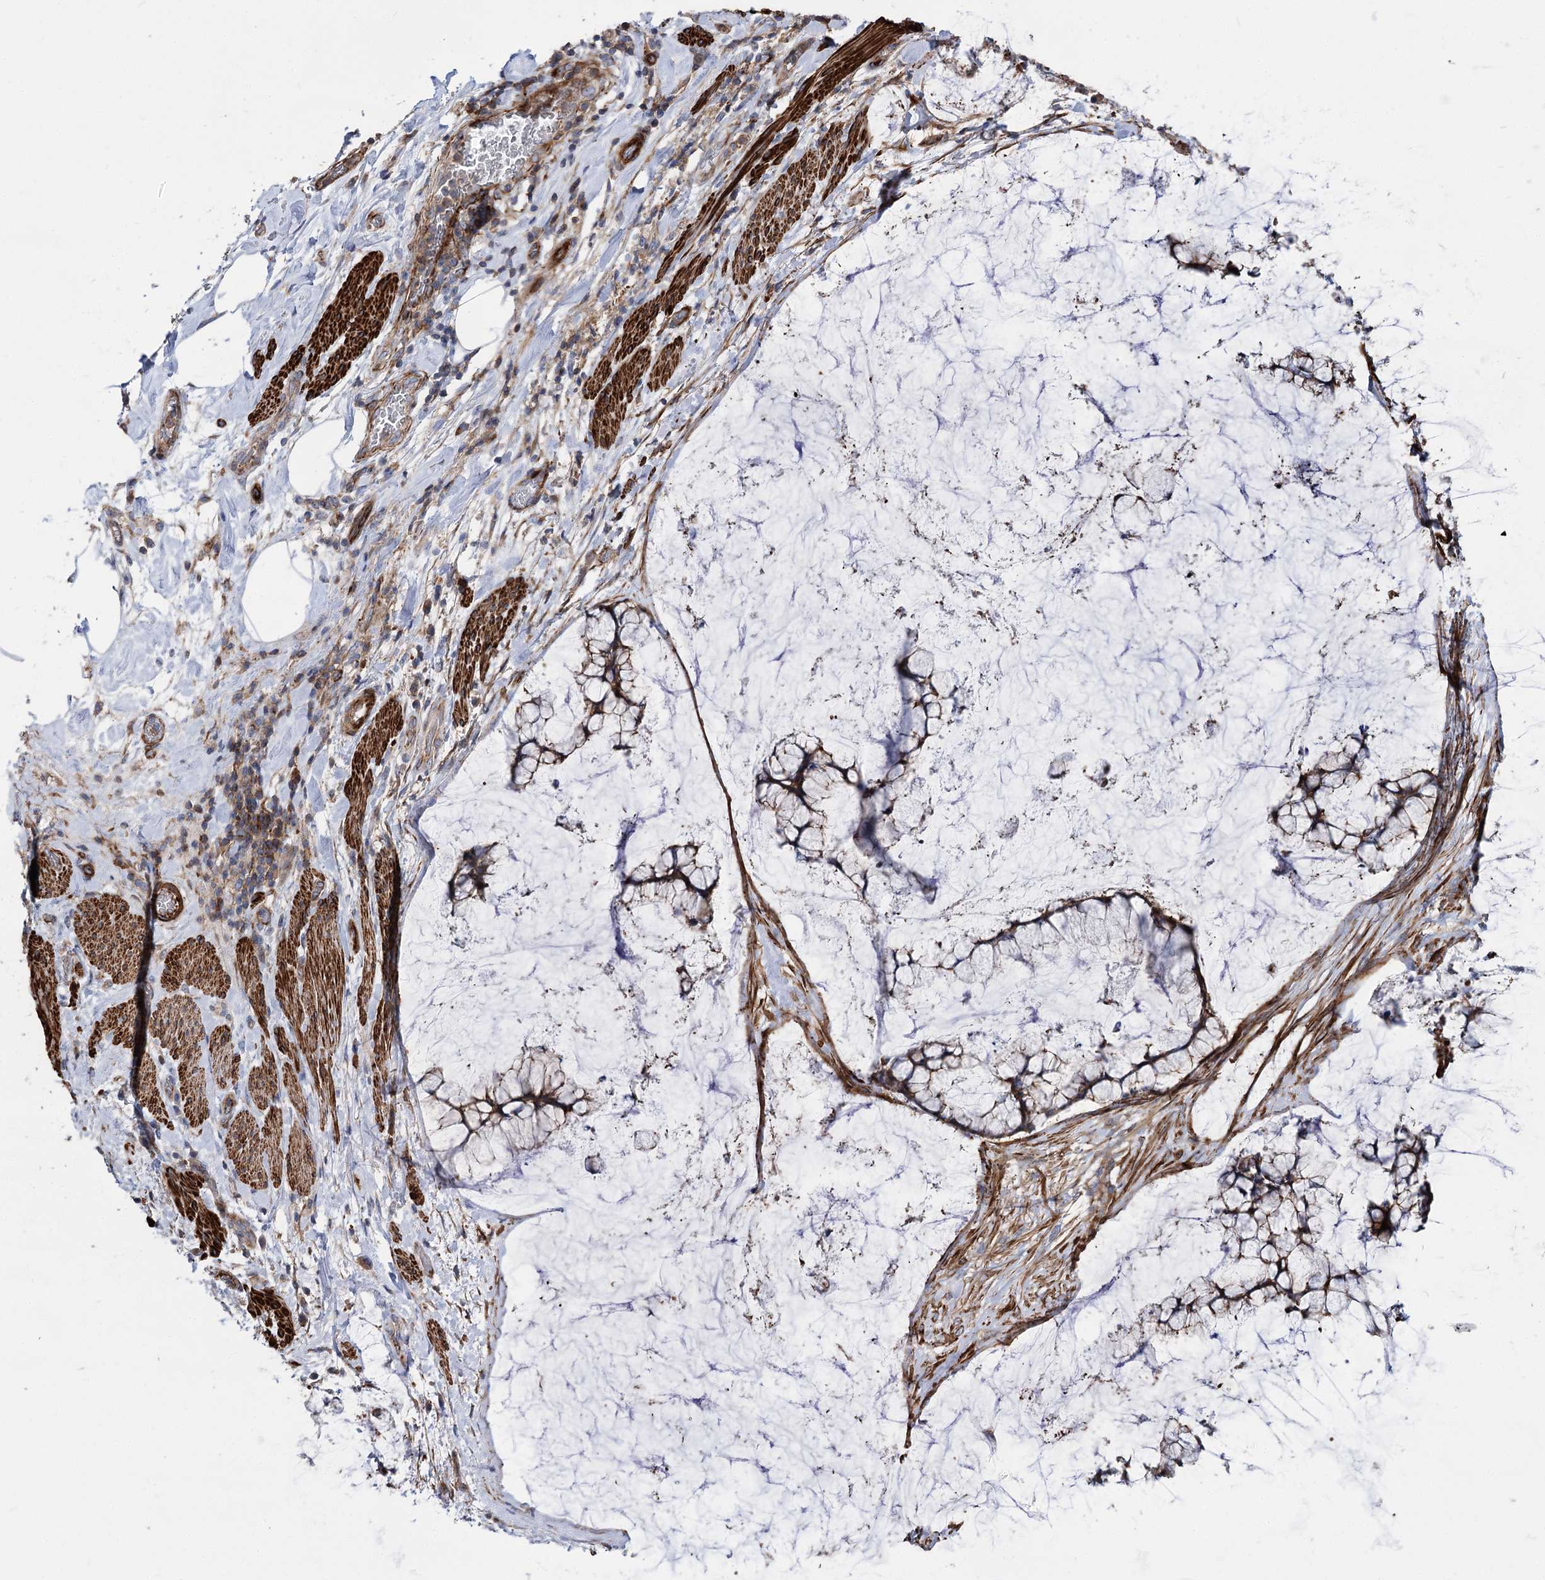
{"staining": {"intensity": "moderate", "quantity": ">75%", "location": "cytoplasmic/membranous"}, "tissue": "ovarian cancer", "cell_type": "Tumor cells", "image_type": "cancer", "snomed": [{"axis": "morphology", "description": "Cystadenocarcinoma, mucinous, NOS"}, {"axis": "topography", "description": "Ovary"}], "caption": "DAB immunohistochemical staining of ovarian cancer reveals moderate cytoplasmic/membranous protein expression in approximately >75% of tumor cells.", "gene": "DPP3", "patient": {"sex": "female", "age": 42}}